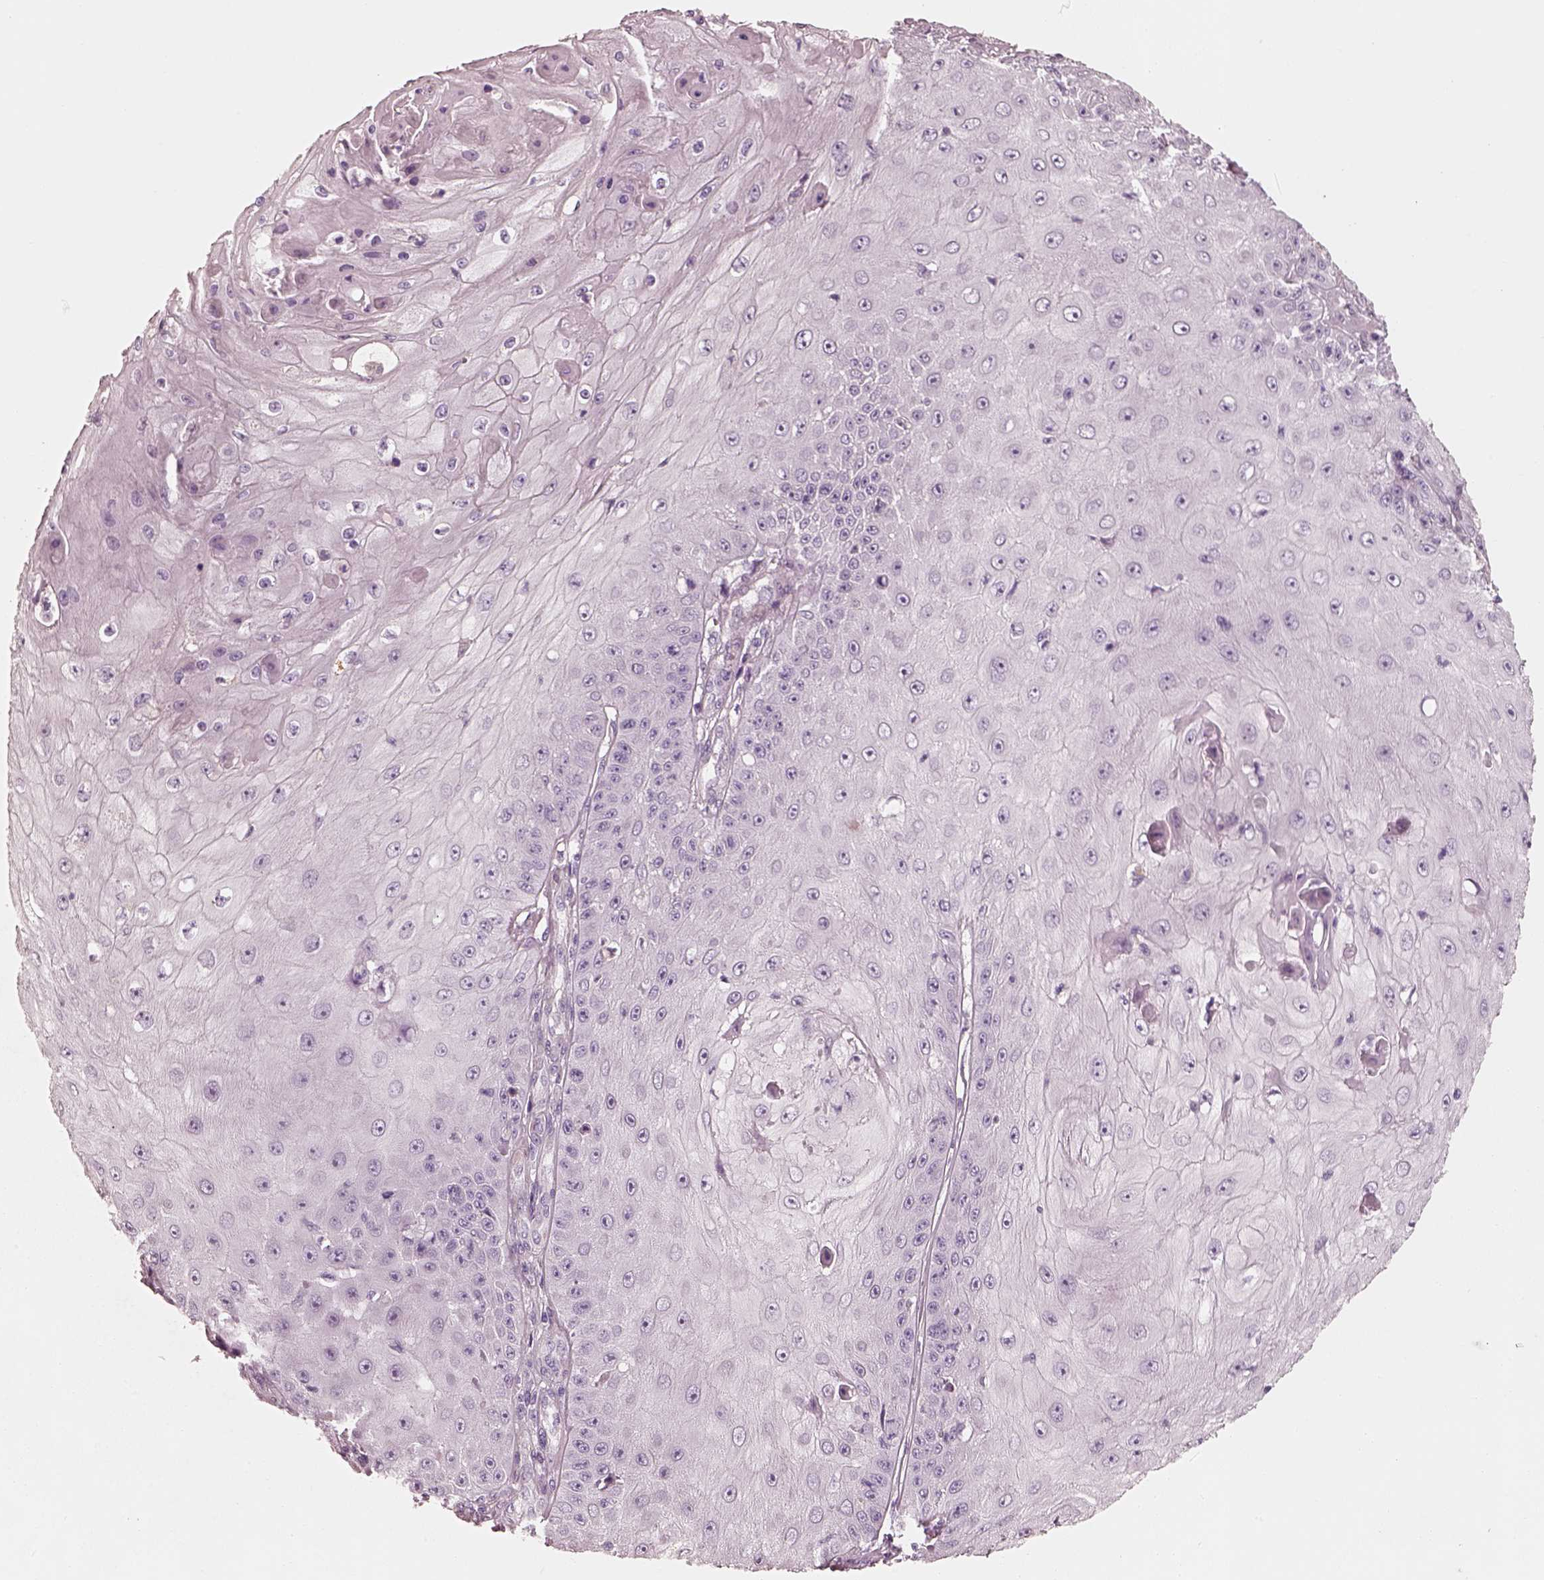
{"staining": {"intensity": "negative", "quantity": "none", "location": "none"}, "tissue": "skin cancer", "cell_type": "Tumor cells", "image_type": "cancer", "snomed": [{"axis": "morphology", "description": "Squamous cell carcinoma, NOS"}, {"axis": "topography", "description": "Skin"}], "caption": "Skin cancer (squamous cell carcinoma) stained for a protein using immunohistochemistry (IHC) shows no expression tumor cells.", "gene": "RS1", "patient": {"sex": "male", "age": 70}}